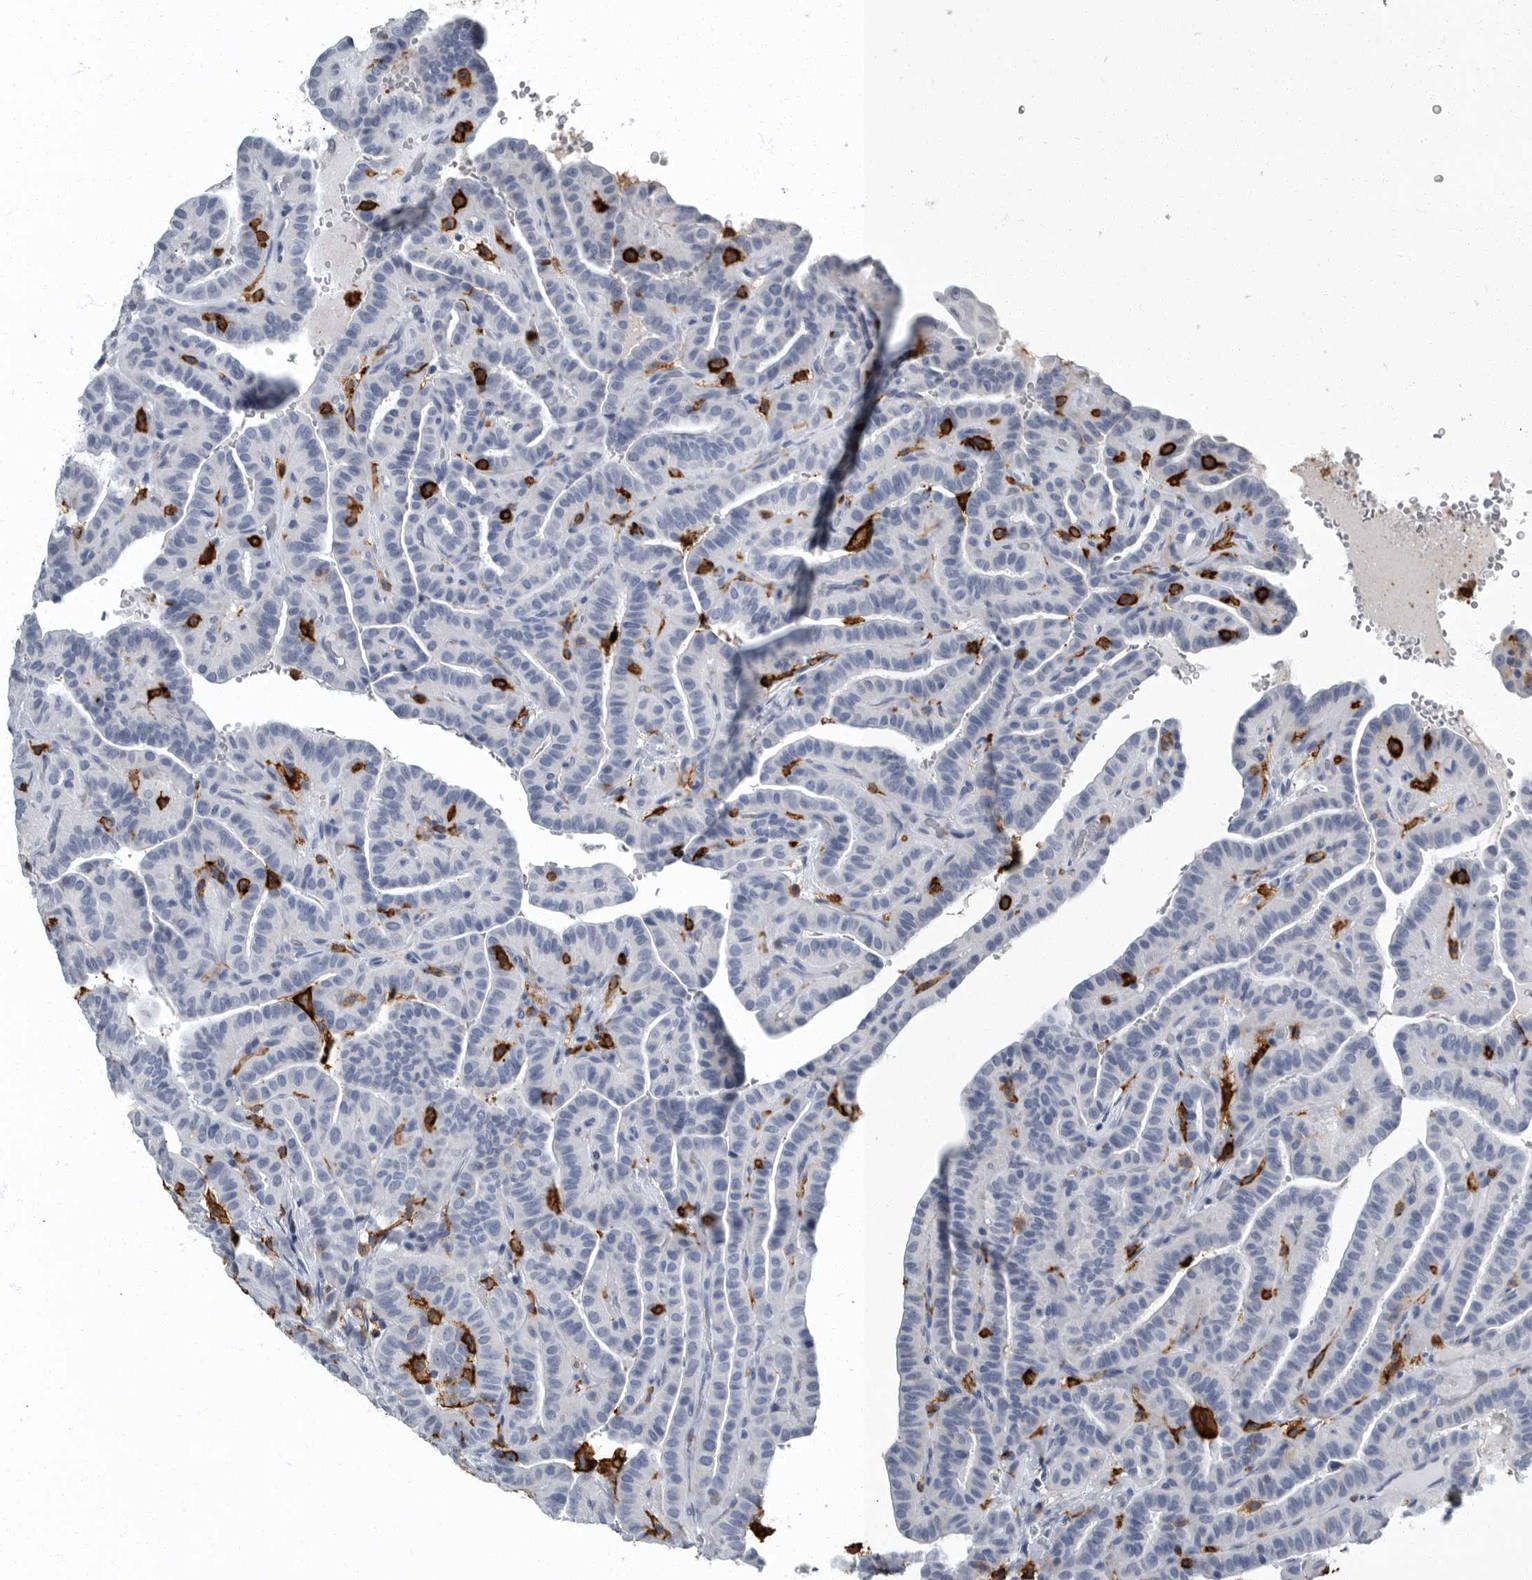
{"staining": {"intensity": "negative", "quantity": "none", "location": "none"}, "tissue": "thyroid cancer", "cell_type": "Tumor cells", "image_type": "cancer", "snomed": [{"axis": "morphology", "description": "Papillary adenocarcinoma, NOS"}, {"axis": "topography", "description": "Thyroid gland"}], "caption": "Papillary adenocarcinoma (thyroid) was stained to show a protein in brown. There is no significant positivity in tumor cells.", "gene": "FCER1G", "patient": {"sex": "male", "age": 77}}